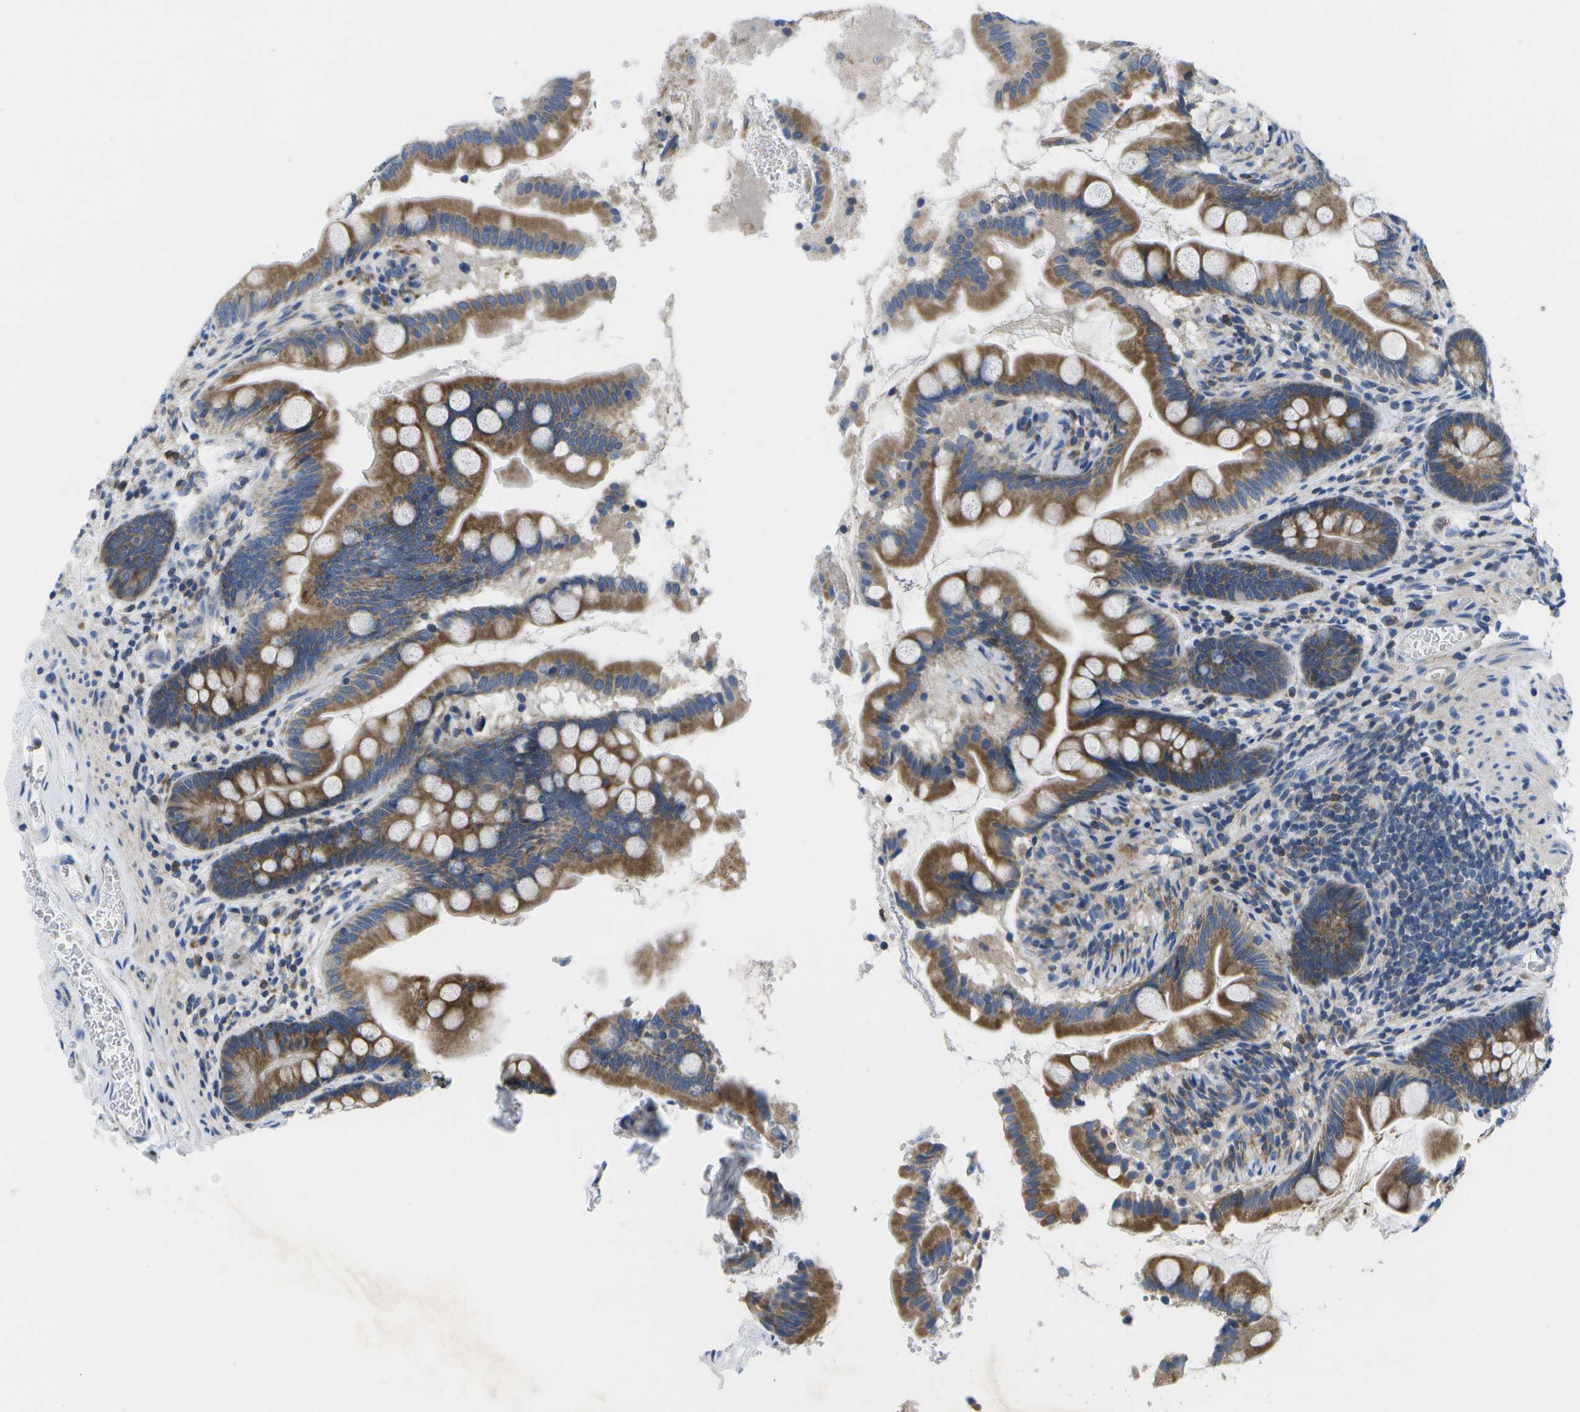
{"staining": {"intensity": "moderate", "quantity": ">75%", "location": "cytoplasmic/membranous"}, "tissue": "small intestine", "cell_type": "Glandular cells", "image_type": "normal", "snomed": [{"axis": "morphology", "description": "Normal tissue, NOS"}, {"axis": "topography", "description": "Small intestine"}], "caption": "High-power microscopy captured an immunohistochemistry (IHC) photomicrograph of unremarkable small intestine, revealing moderate cytoplasmic/membranous staining in approximately >75% of glandular cells.", "gene": "GDF5", "patient": {"sex": "female", "age": 56}}